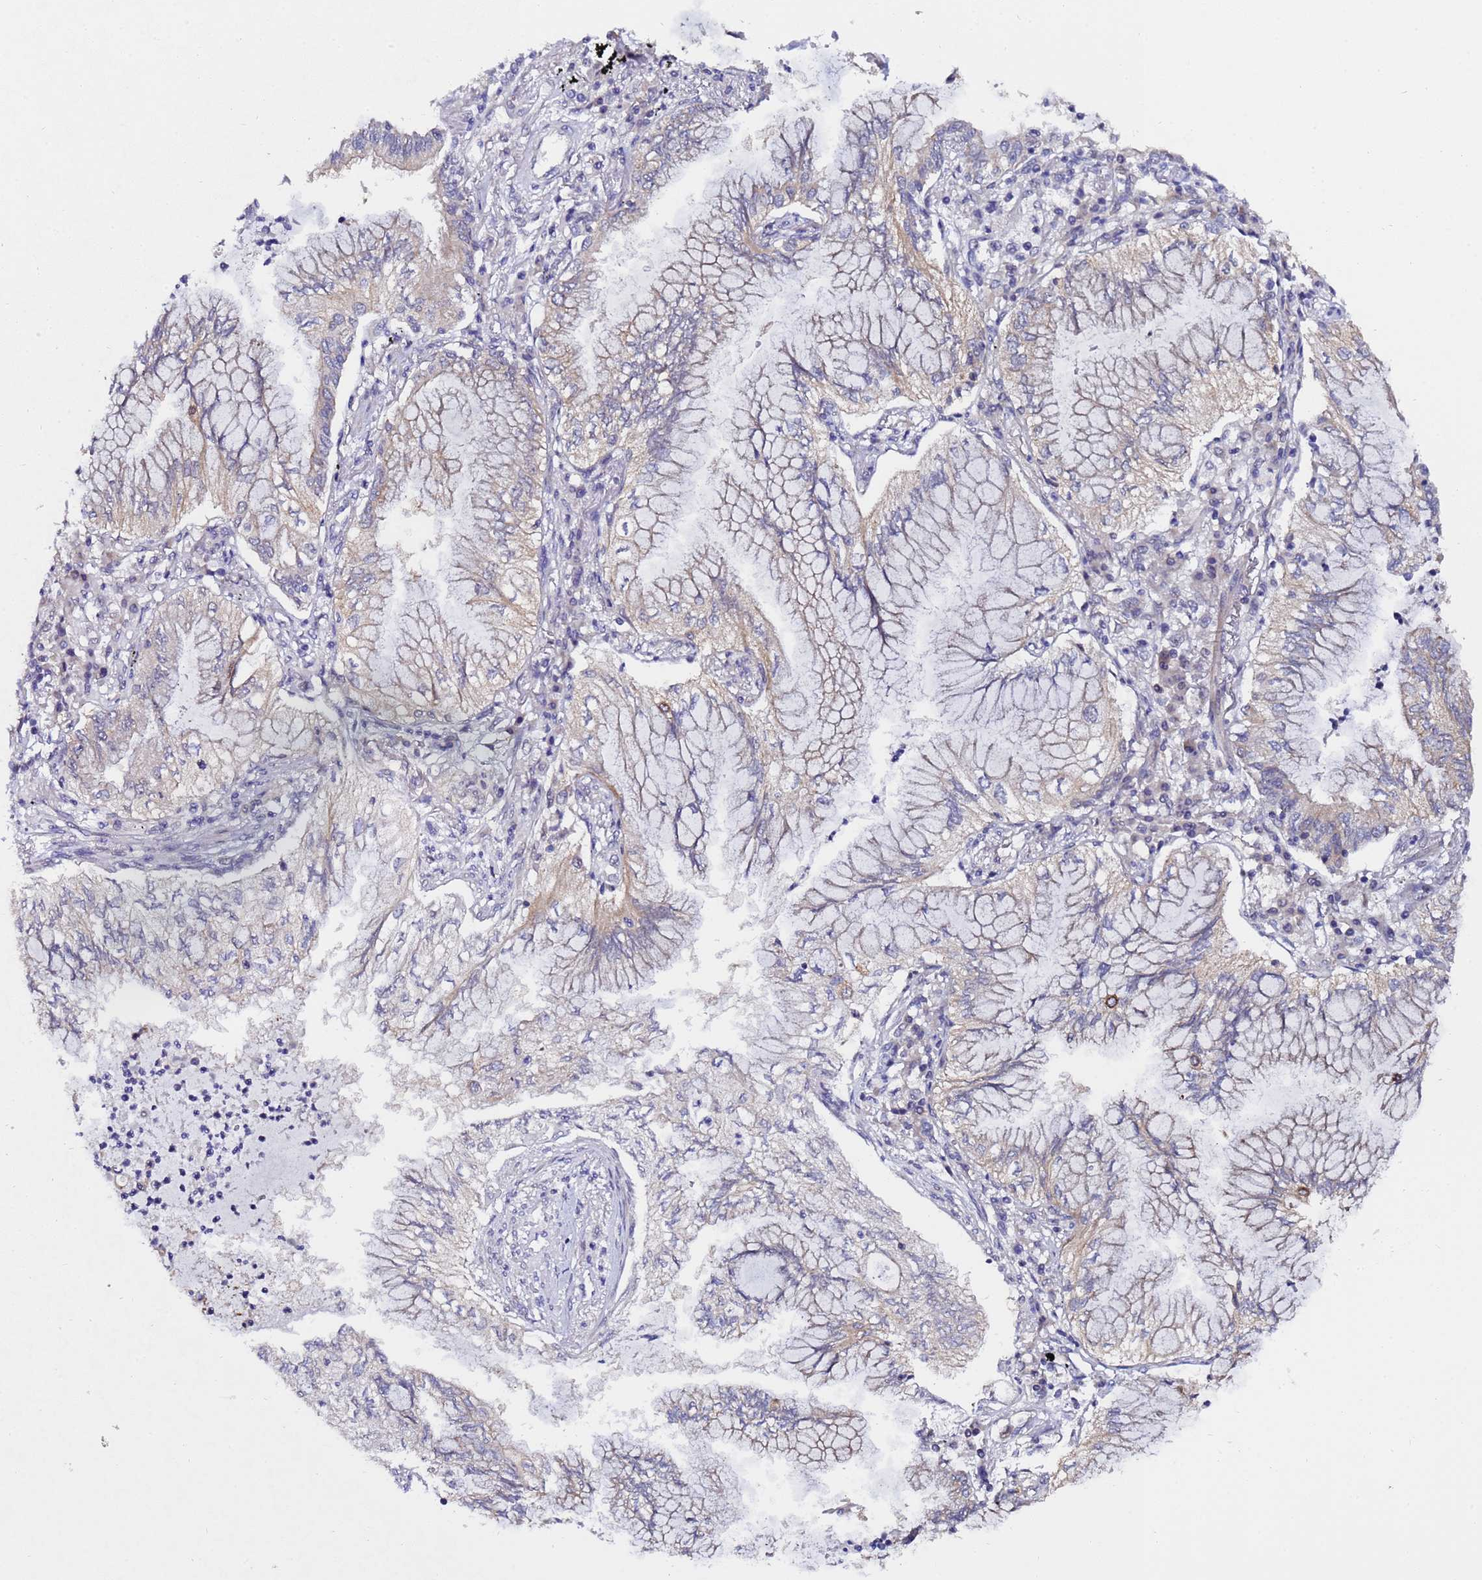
{"staining": {"intensity": "weak", "quantity": "25%-75%", "location": "cytoplasmic/membranous"}, "tissue": "lung cancer", "cell_type": "Tumor cells", "image_type": "cancer", "snomed": [{"axis": "morphology", "description": "Adenocarcinoma, NOS"}, {"axis": "topography", "description": "Lung"}], "caption": "There is low levels of weak cytoplasmic/membranous staining in tumor cells of lung cancer (adenocarcinoma), as demonstrated by immunohistochemical staining (brown color).", "gene": "ANAPC13", "patient": {"sex": "female", "age": 70}}